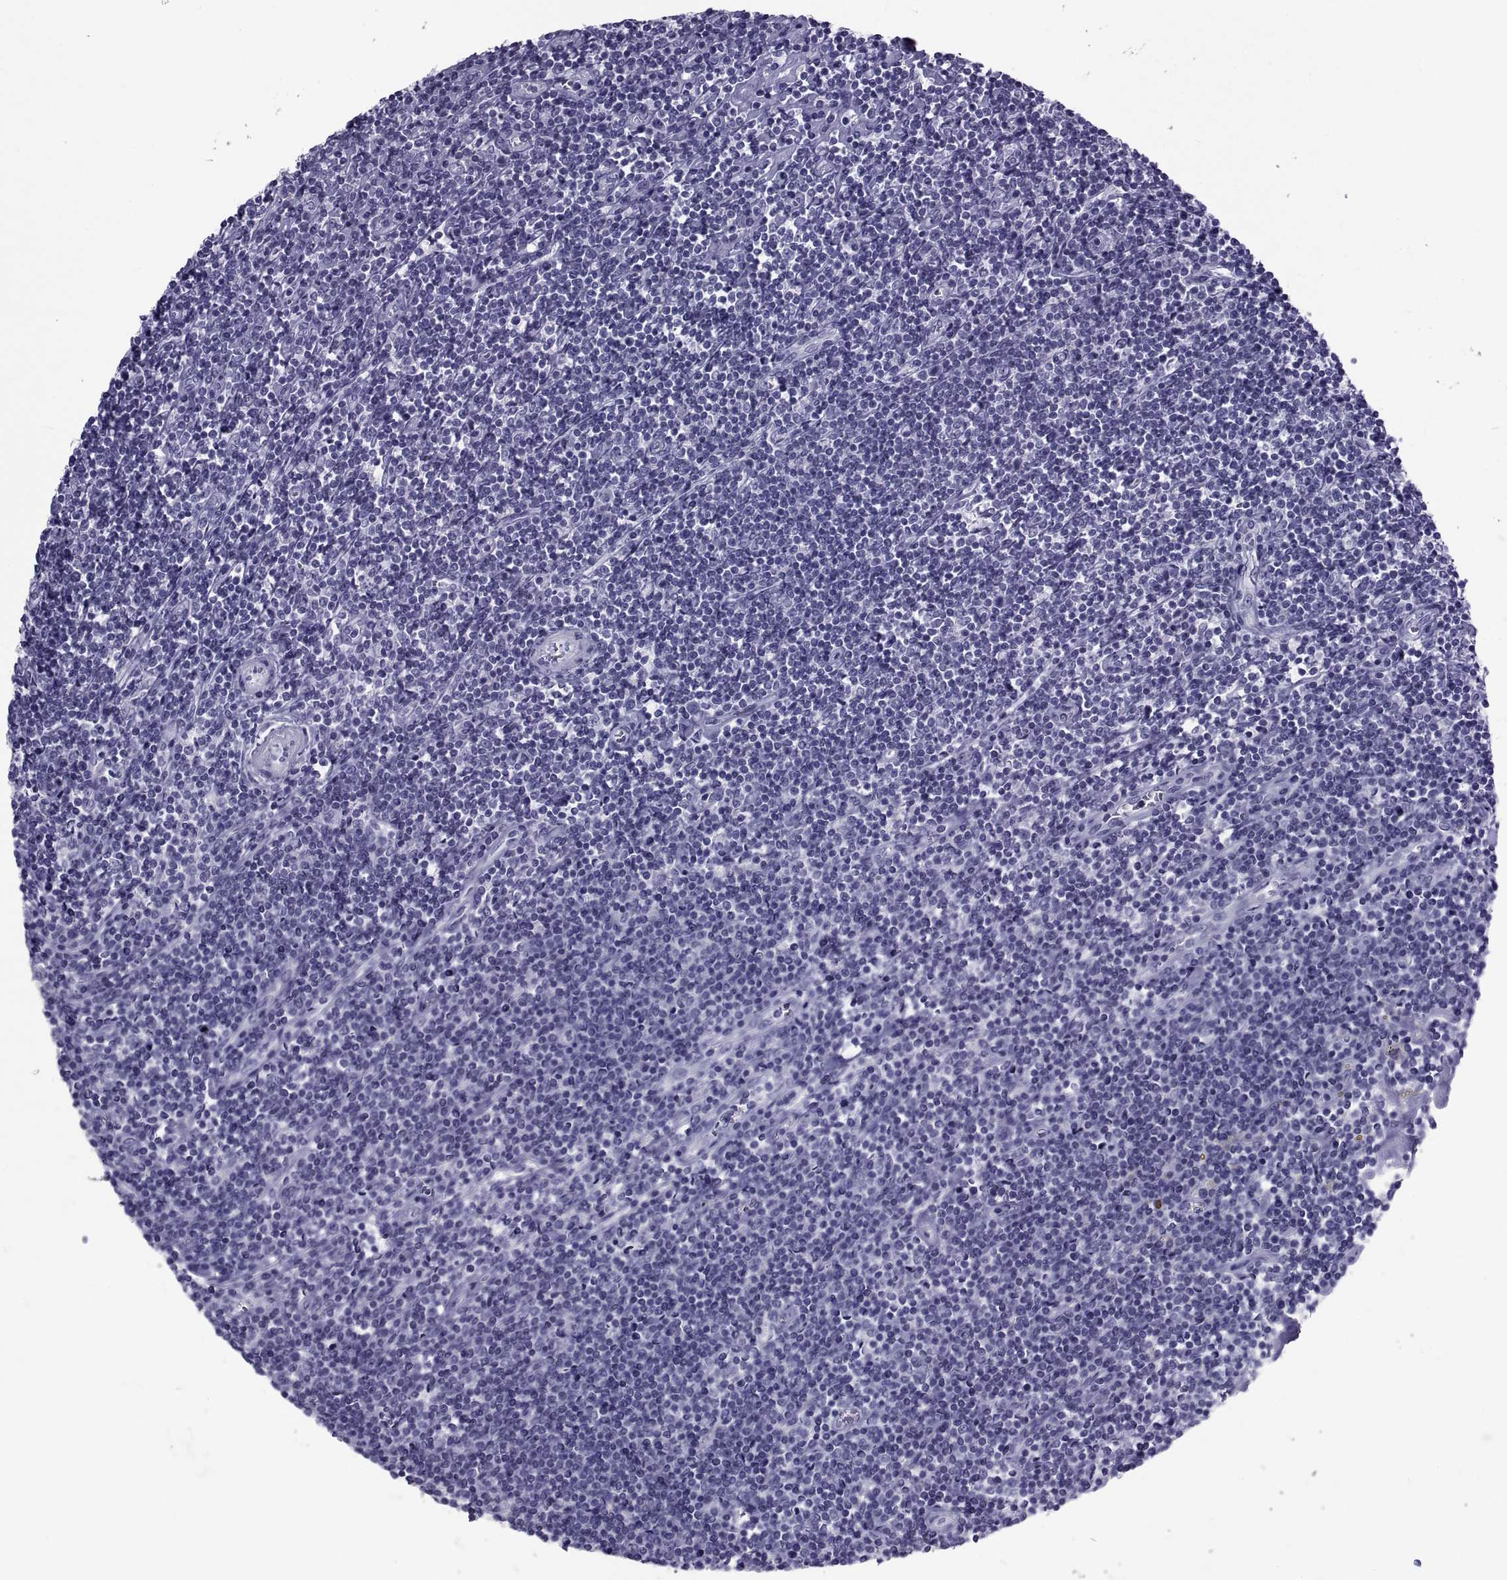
{"staining": {"intensity": "negative", "quantity": "none", "location": "none"}, "tissue": "lymphoma", "cell_type": "Tumor cells", "image_type": "cancer", "snomed": [{"axis": "morphology", "description": "Hodgkin's disease, NOS"}, {"axis": "topography", "description": "Lymph node"}], "caption": "Tumor cells are negative for protein expression in human Hodgkin's disease.", "gene": "NPTX2", "patient": {"sex": "male", "age": 40}}